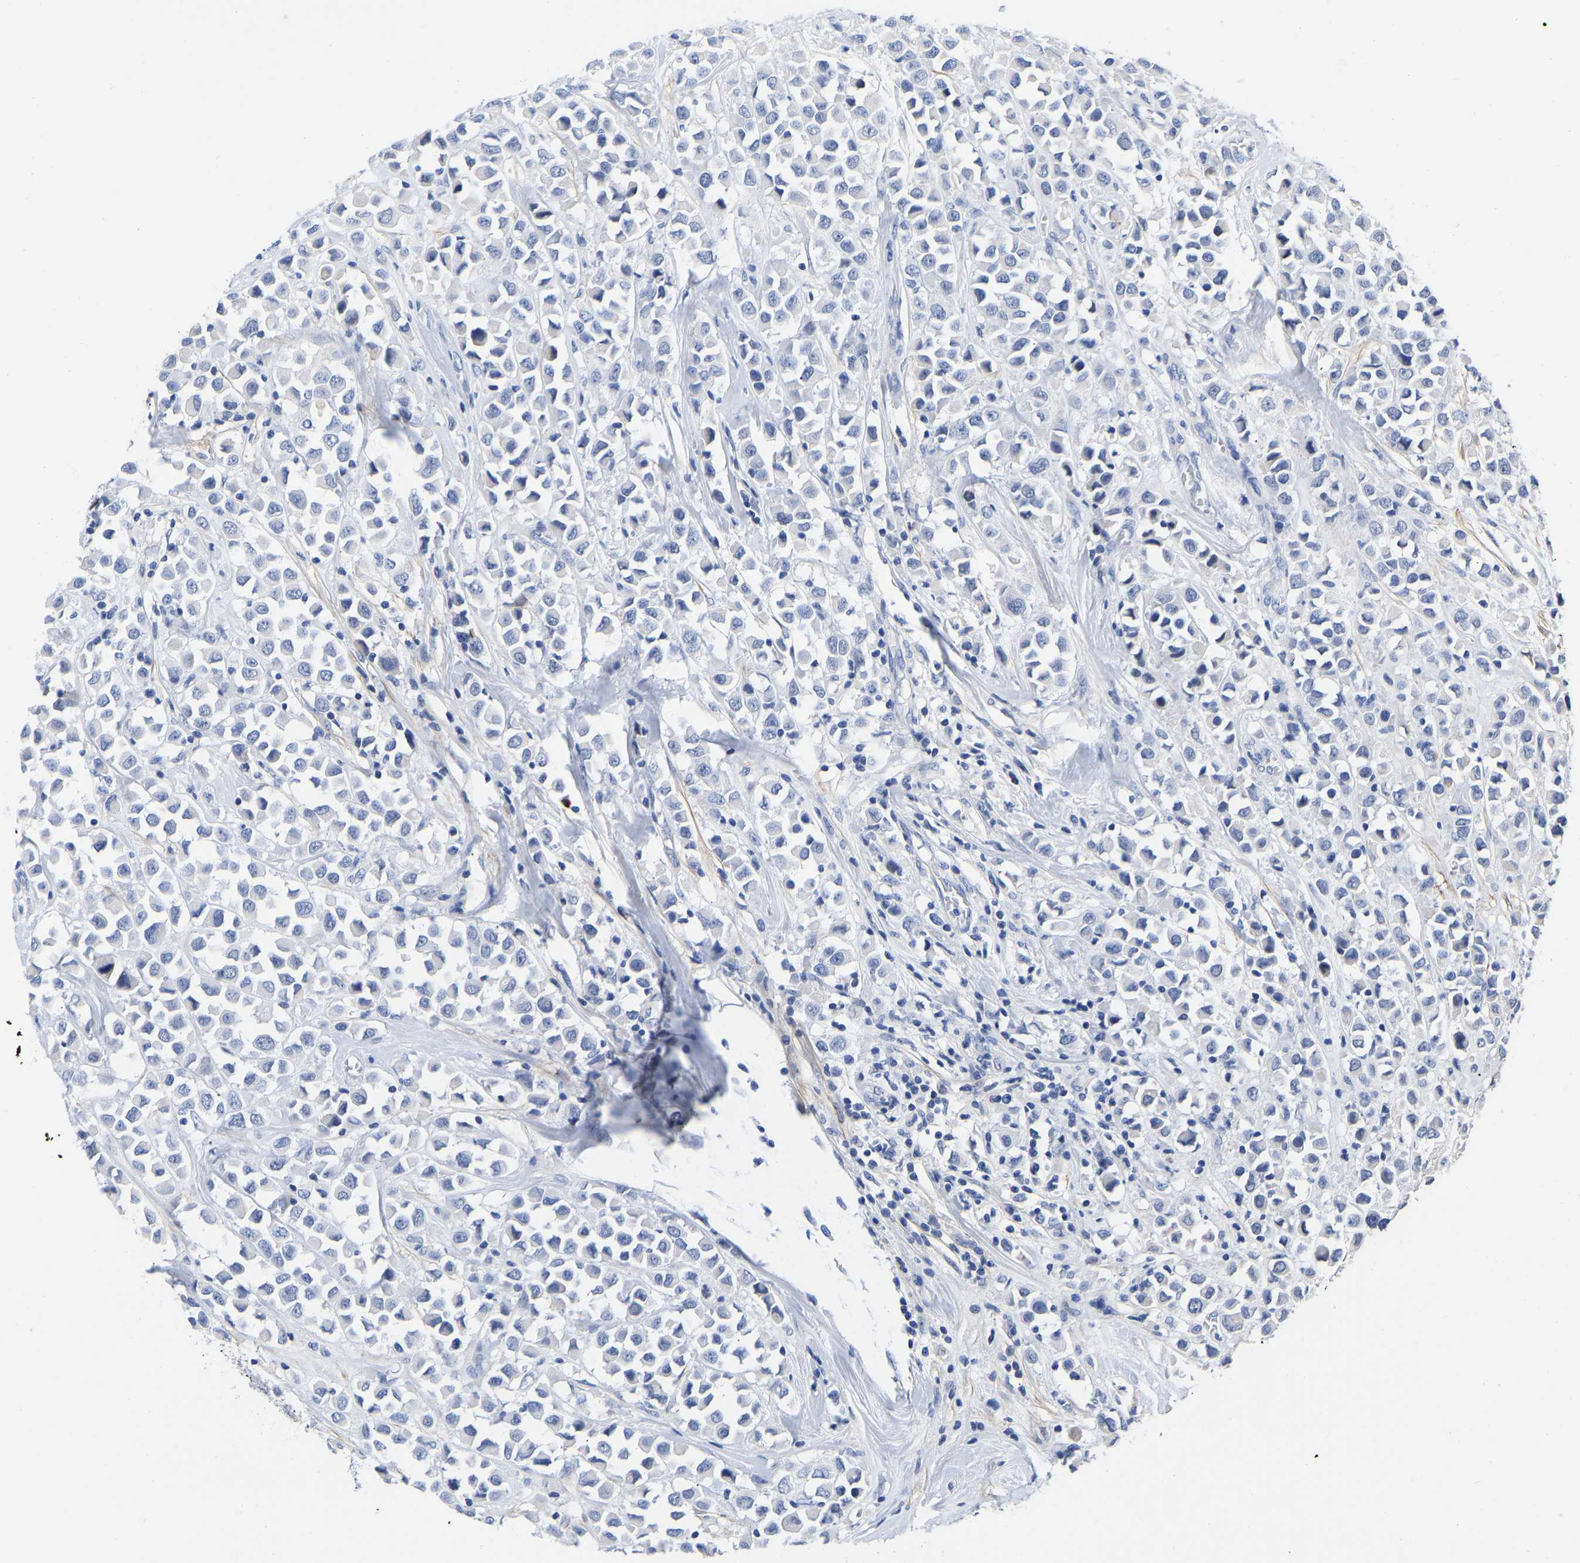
{"staining": {"intensity": "negative", "quantity": "none", "location": "none"}, "tissue": "breast cancer", "cell_type": "Tumor cells", "image_type": "cancer", "snomed": [{"axis": "morphology", "description": "Duct carcinoma"}, {"axis": "topography", "description": "Breast"}], "caption": "Invasive ductal carcinoma (breast) was stained to show a protein in brown. There is no significant staining in tumor cells.", "gene": "GPA33", "patient": {"sex": "female", "age": 61}}